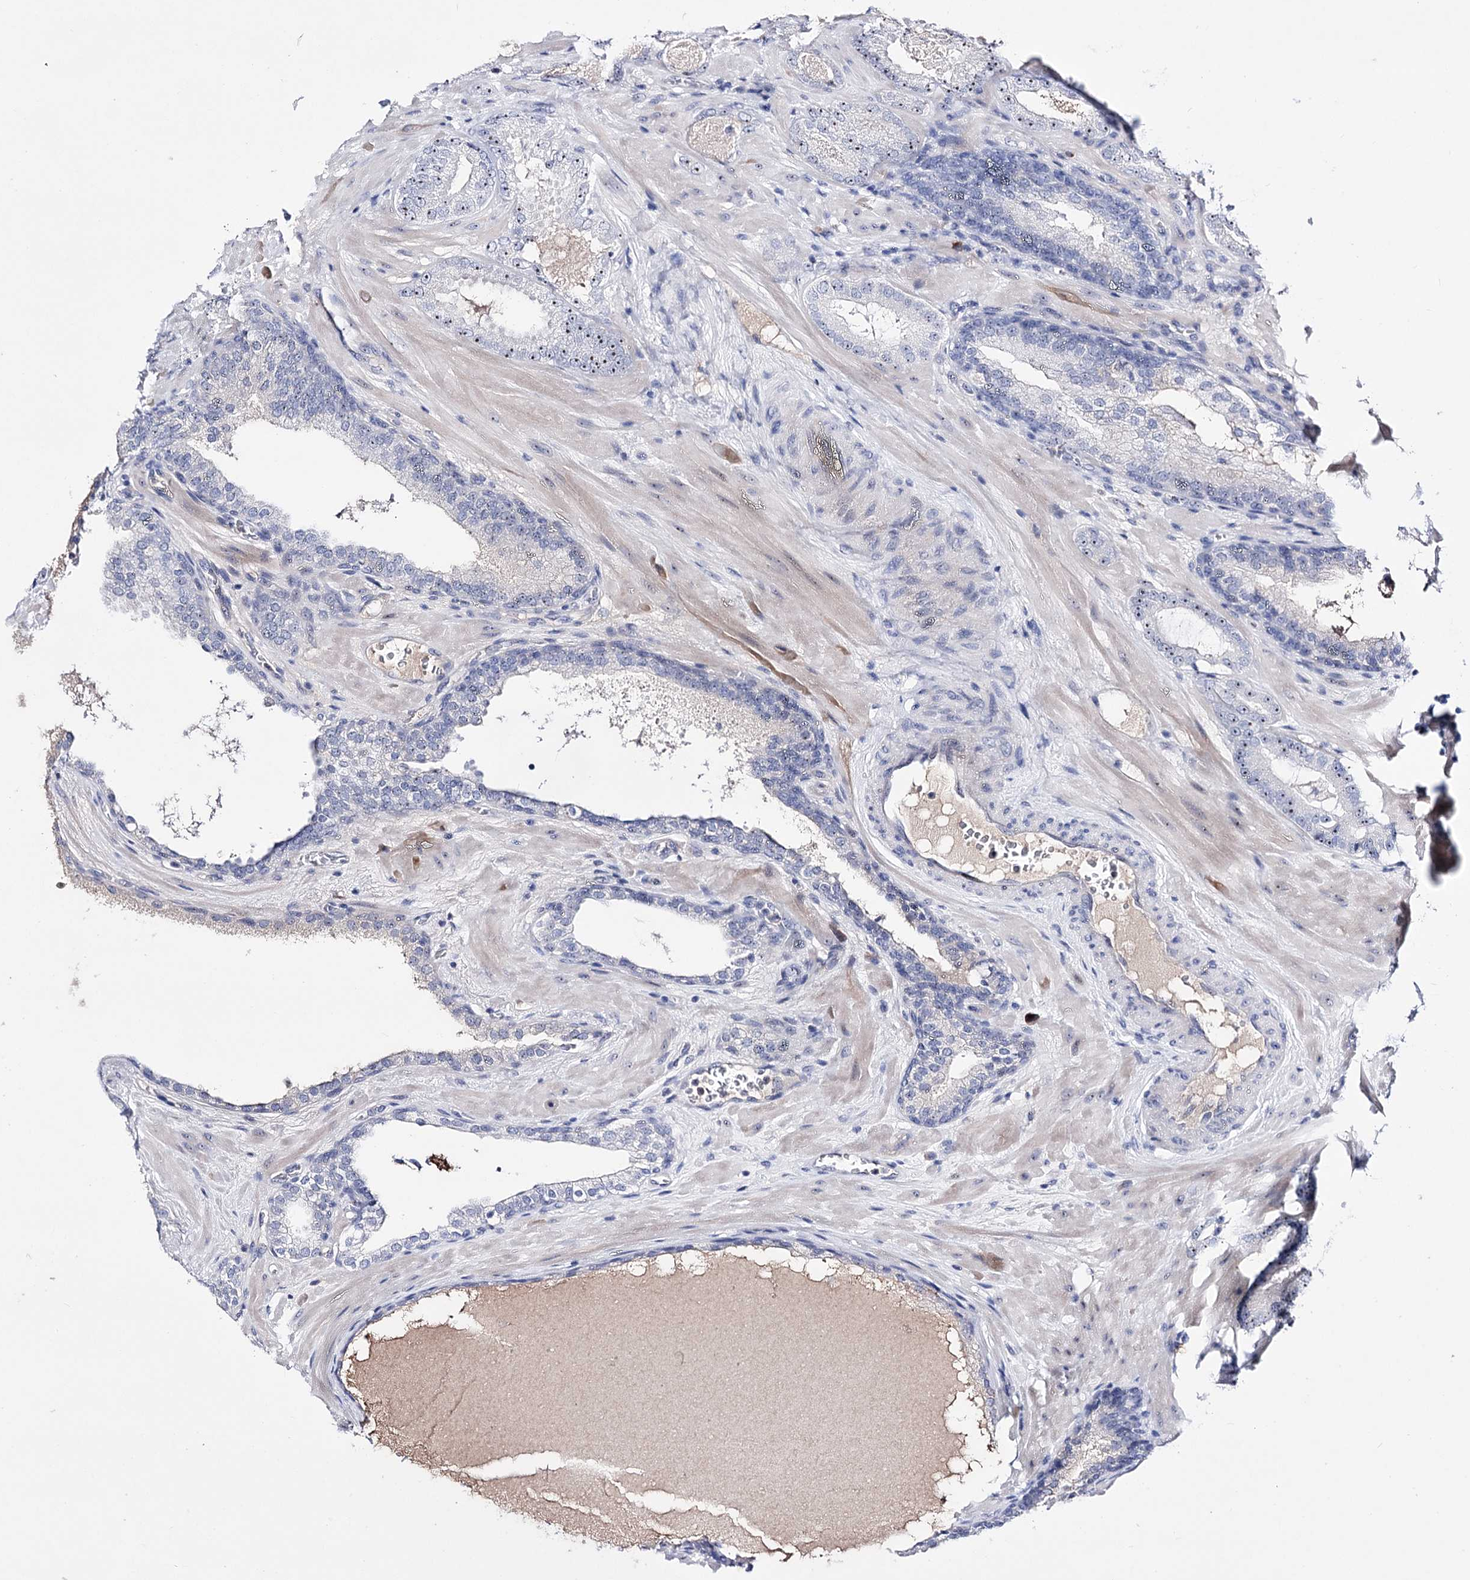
{"staining": {"intensity": "moderate", "quantity": "25%-75%", "location": "nuclear"}, "tissue": "prostate cancer", "cell_type": "Tumor cells", "image_type": "cancer", "snomed": [{"axis": "morphology", "description": "Adenocarcinoma, High grade"}, {"axis": "topography", "description": "Prostate"}], "caption": "A histopathology image showing moderate nuclear positivity in about 25%-75% of tumor cells in prostate cancer (adenocarcinoma (high-grade)), as visualized by brown immunohistochemical staining.", "gene": "PCGF5", "patient": {"sex": "male", "age": 60}}